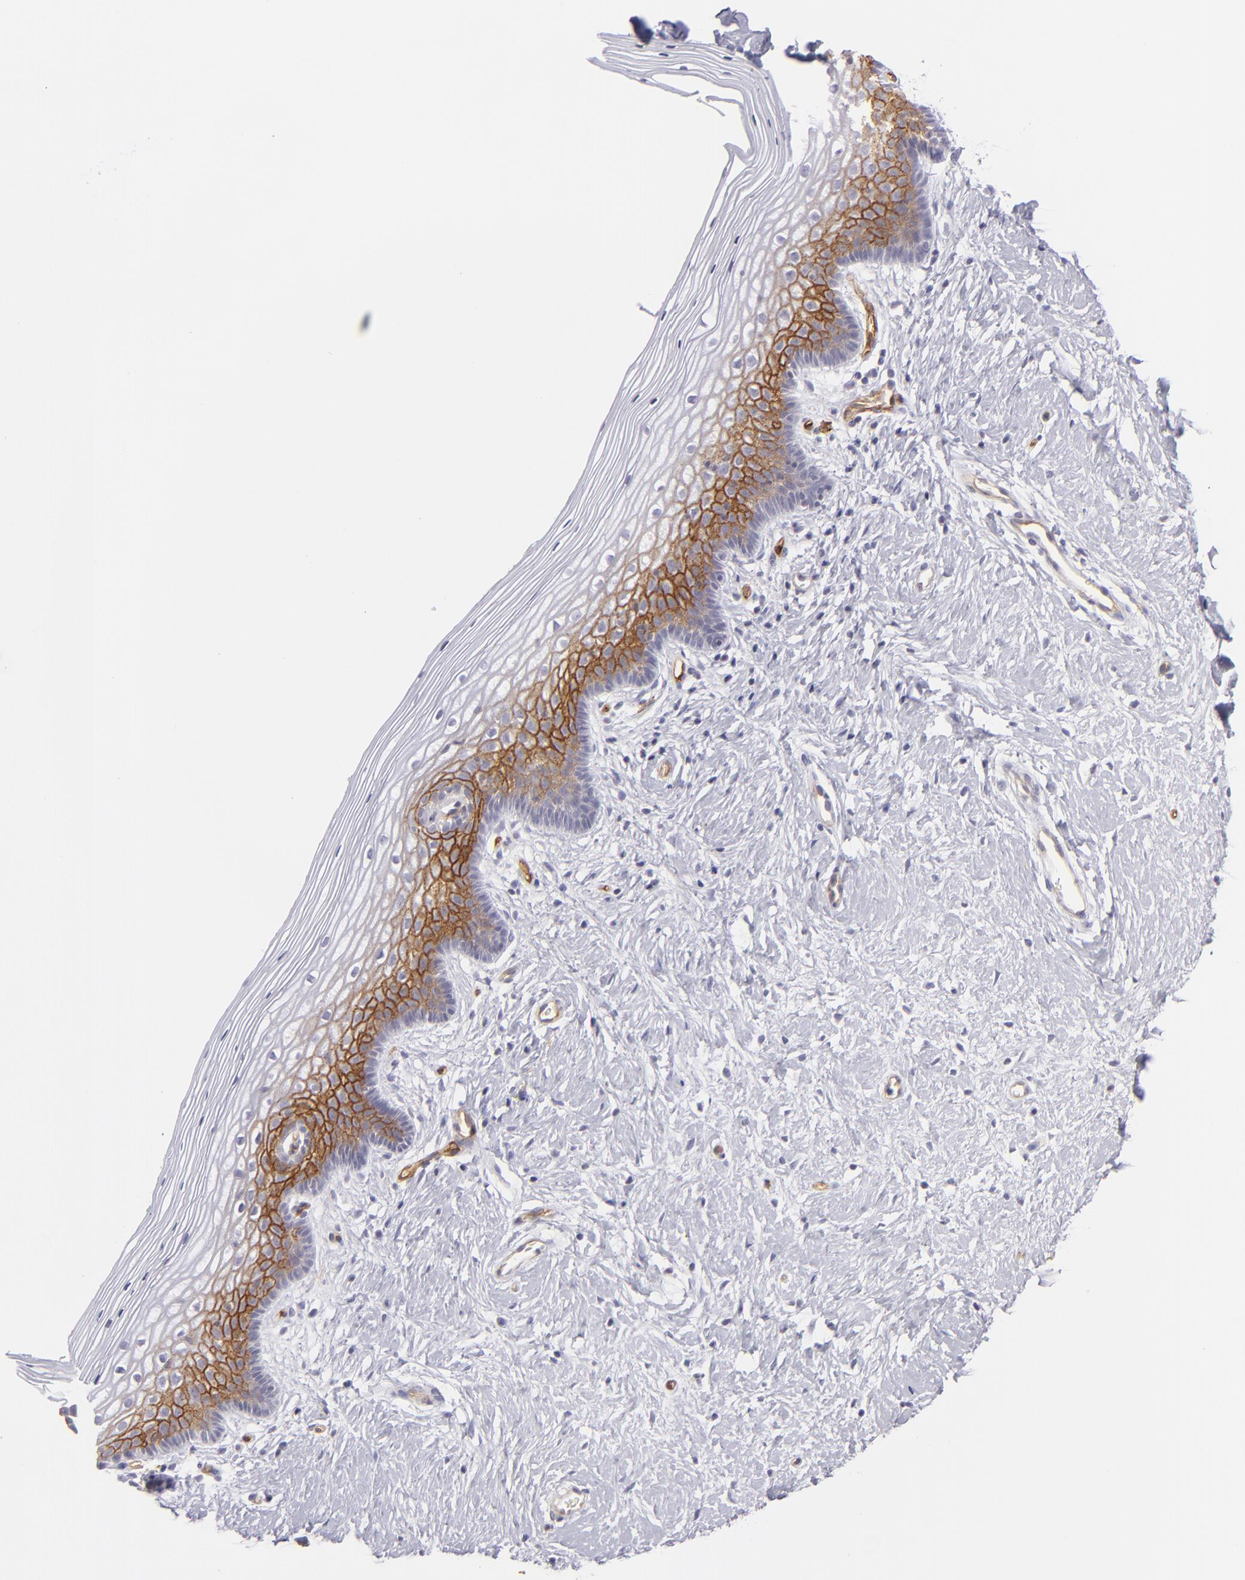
{"staining": {"intensity": "moderate", "quantity": "25%-75%", "location": "cytoplasmic/membranous"}, "tissue": "vagina", "cell_type": "Squamous epithelial cells", "image_type": "normal", "snomed": [{"axis": "morphology", "description": "Normal tissue, NOS"}, {"axis": "topography", "description": "Vagina"}], "caption": "Benign vagina shows moderate cytoplasmic/membranous expression in approximately 25%-75% of squamous epithelial cells, visualized by immunohistochemistry.", "gene": "THBD", "patient": {"sex": "female", "age": 46}}